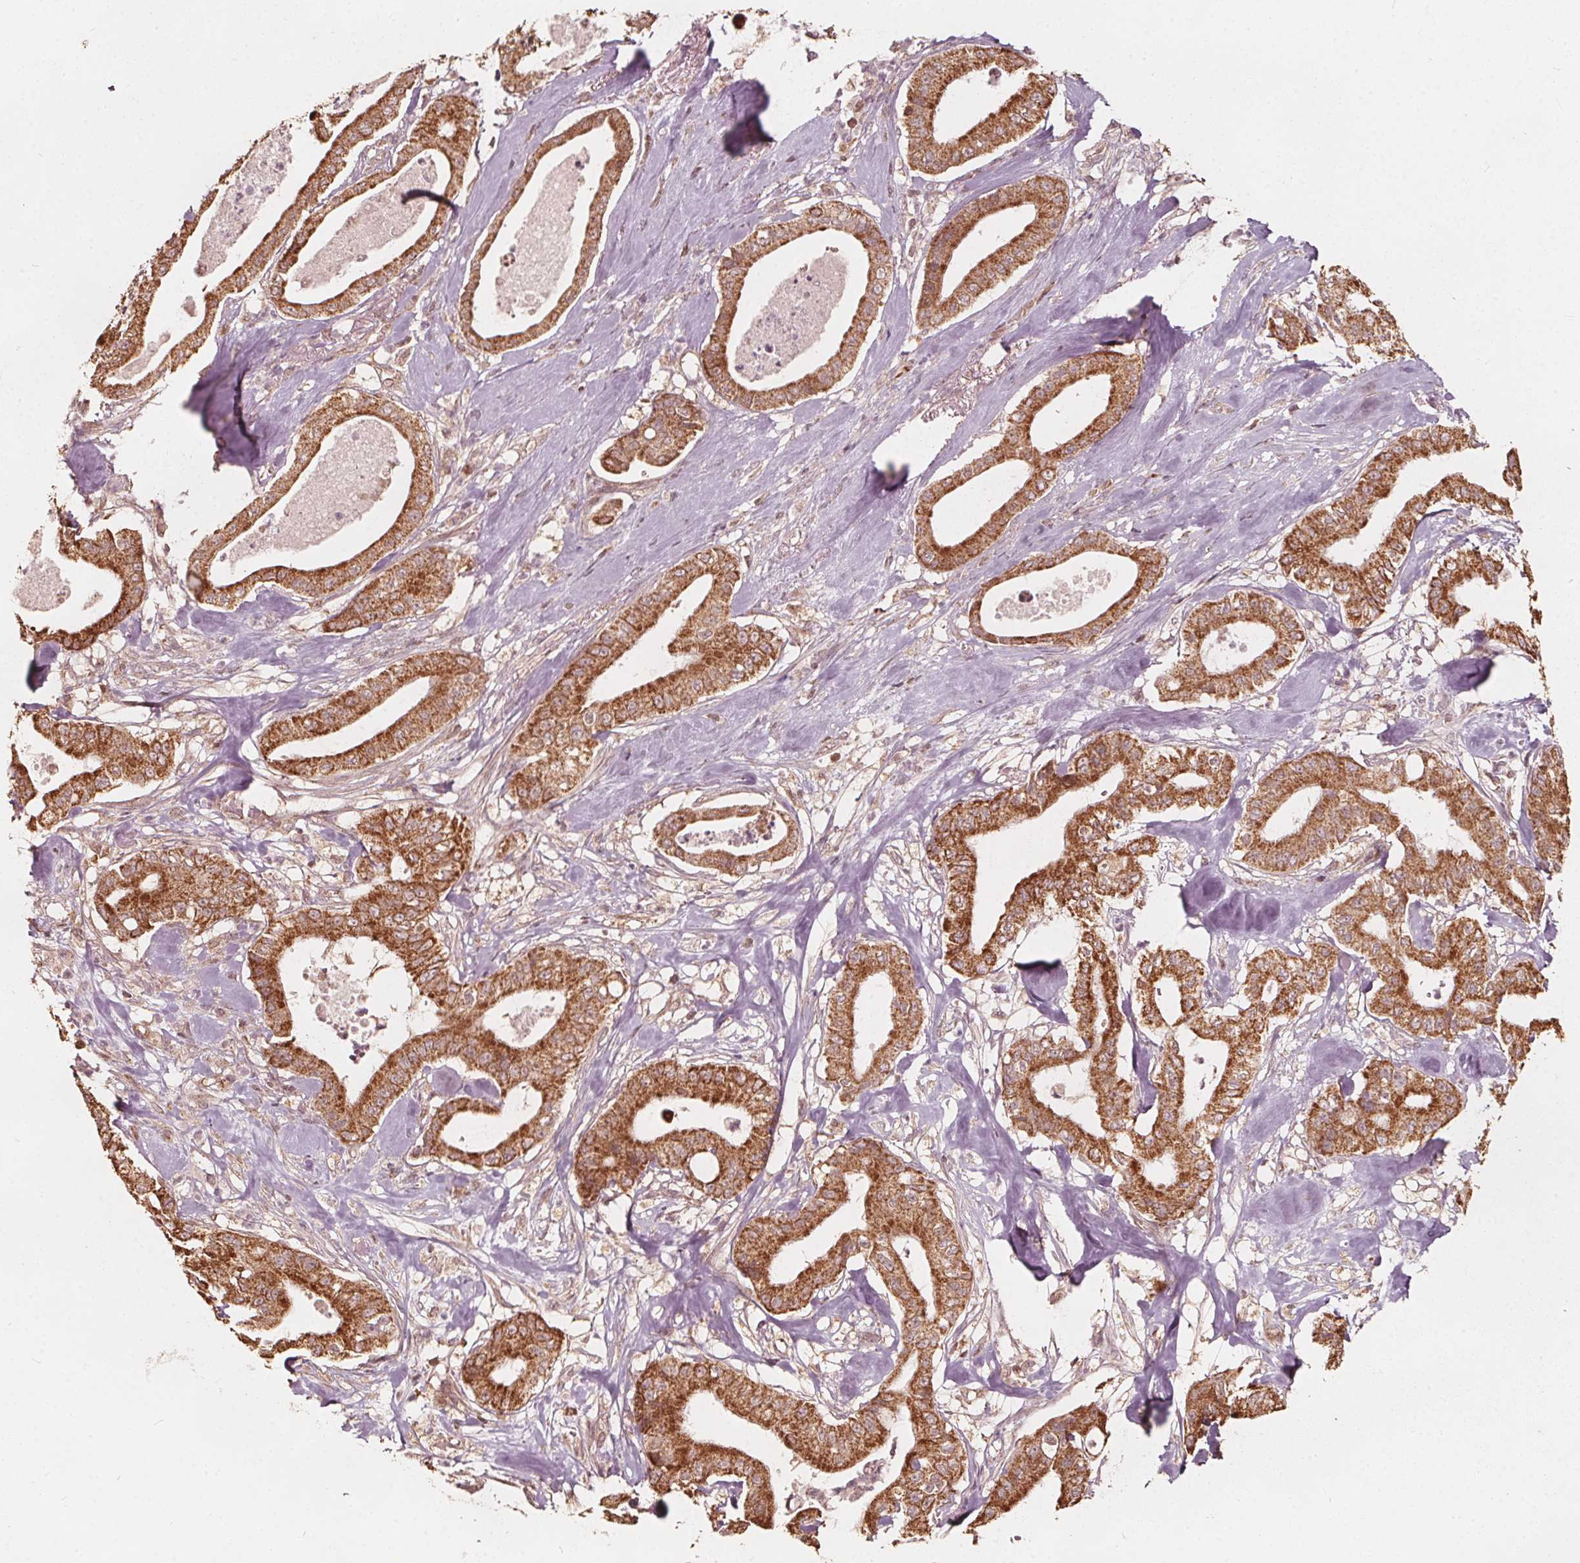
{"staining": {"intensity": "moderate", "quantity": ">75%", "location": "cytoplasmic/membranous"}, "tissue": "pancreatic cancer", "cell_type": "Tumor cells", "image_type": "cancer", "snomed": [{"axis": "morphology", "description": "Adenocarcinoma, NOS"}, {"axis": "topography", "description": "Pancreas"}], "caption": "A brown stain highlights moderate cytoplasmic/membranous staining of a protein in human pancreatic adenocarcinoma tumor cells. (brown staining indicates protein expression, while blue staining denotes nuclei).", "gene": "AIP", "patient": {"sex": "male", "age": 71}}